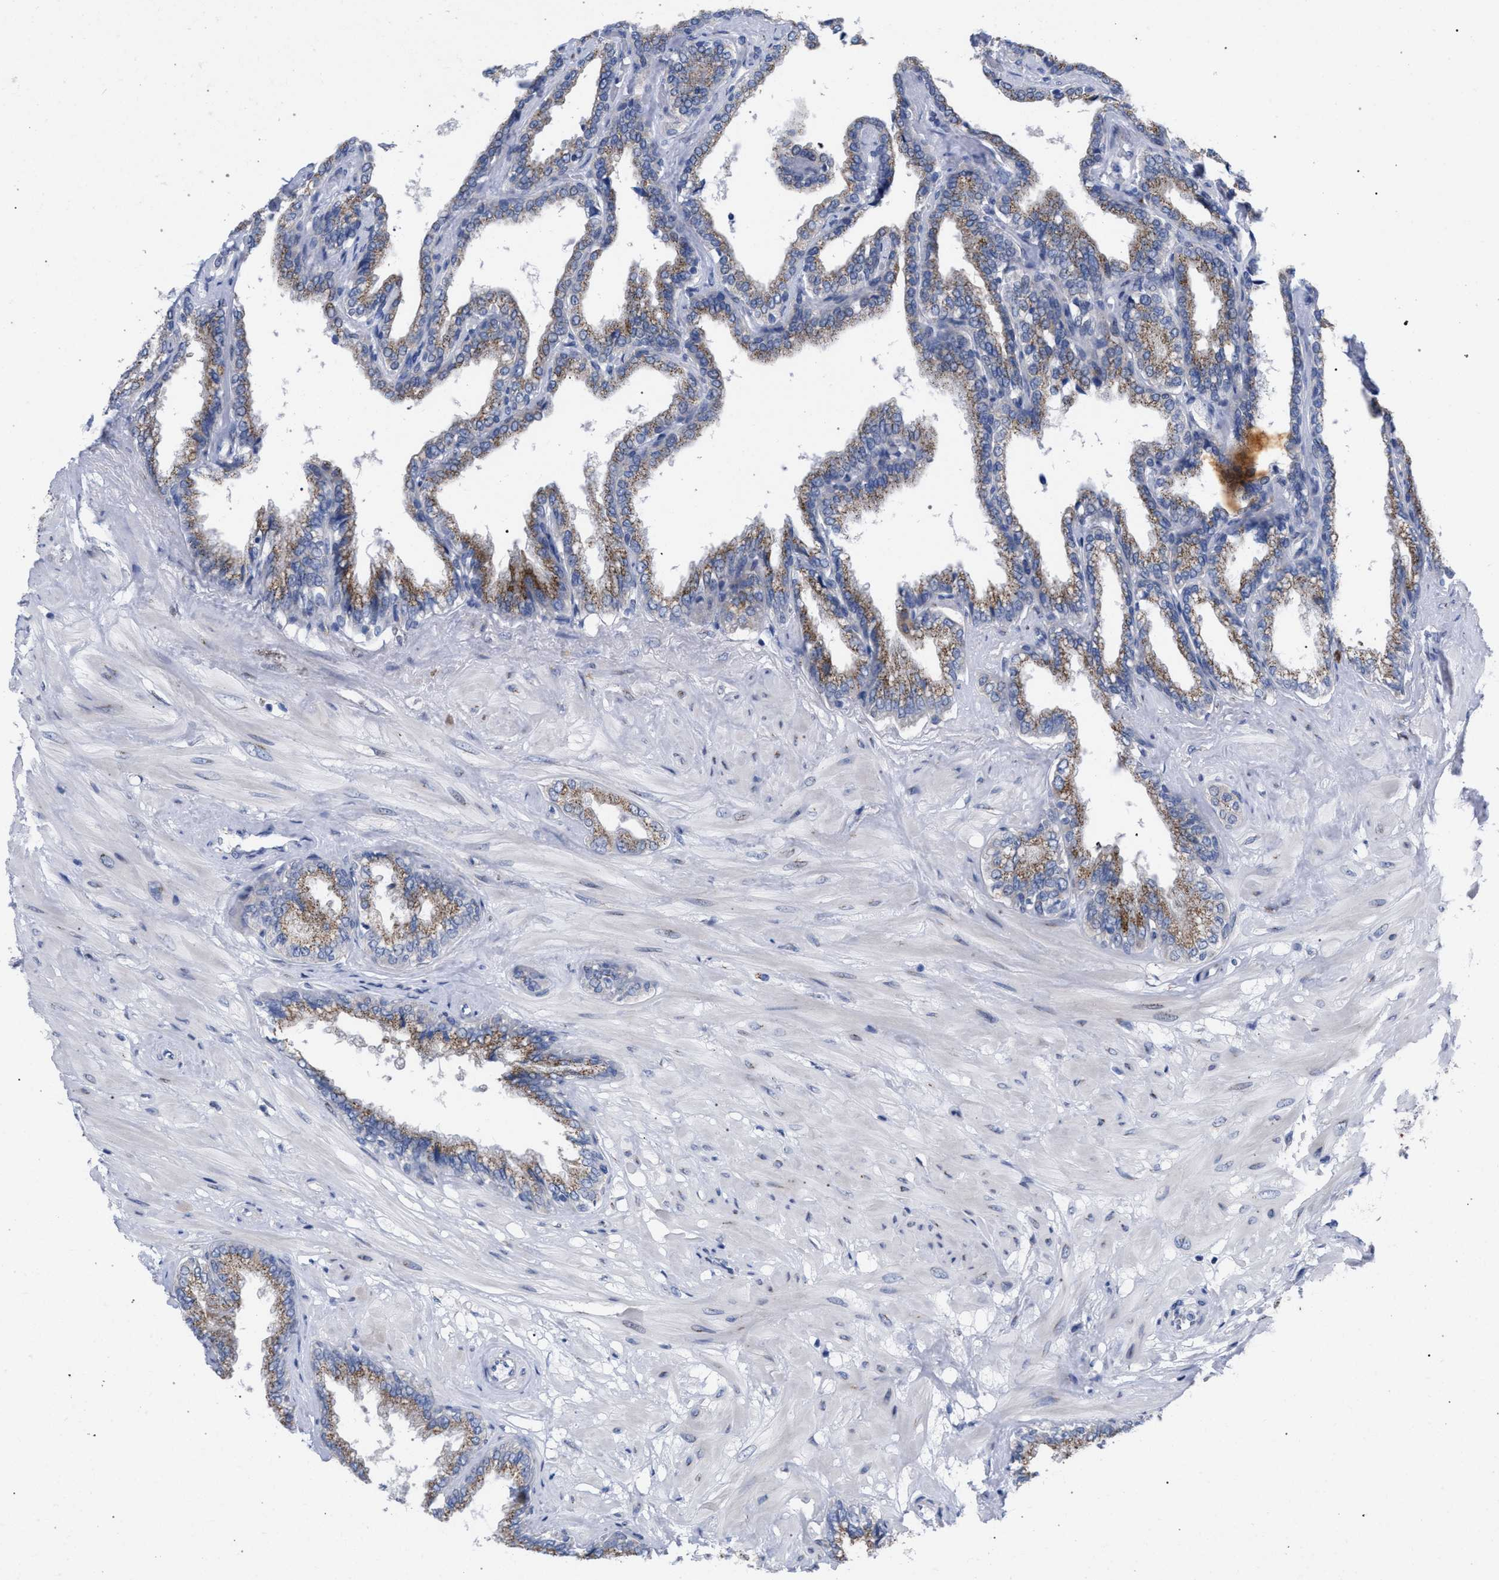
{"staining": {"intensity": "moderate", "quantity": "25%-75%", "location": "cytoplasmic/membranous"}, "tissue": "seminal vesicle", "cell_type": "Glandular cells", "image_type": "normal", "snomed": [{"axis": "morphology", "description": "Normal tissue, NOS"}, {"axis": "topography", "description": "Seminal veicle"}], "caption": "This histopathology image displays immunohistochemistry staining of benign seminal vesicle, with medium moderate cytoplasmic/membranous positivity in about 25%-75% of glandular cells.", "gene": "GOLGA2", "patient": {"sex": "male", "age": 46}}